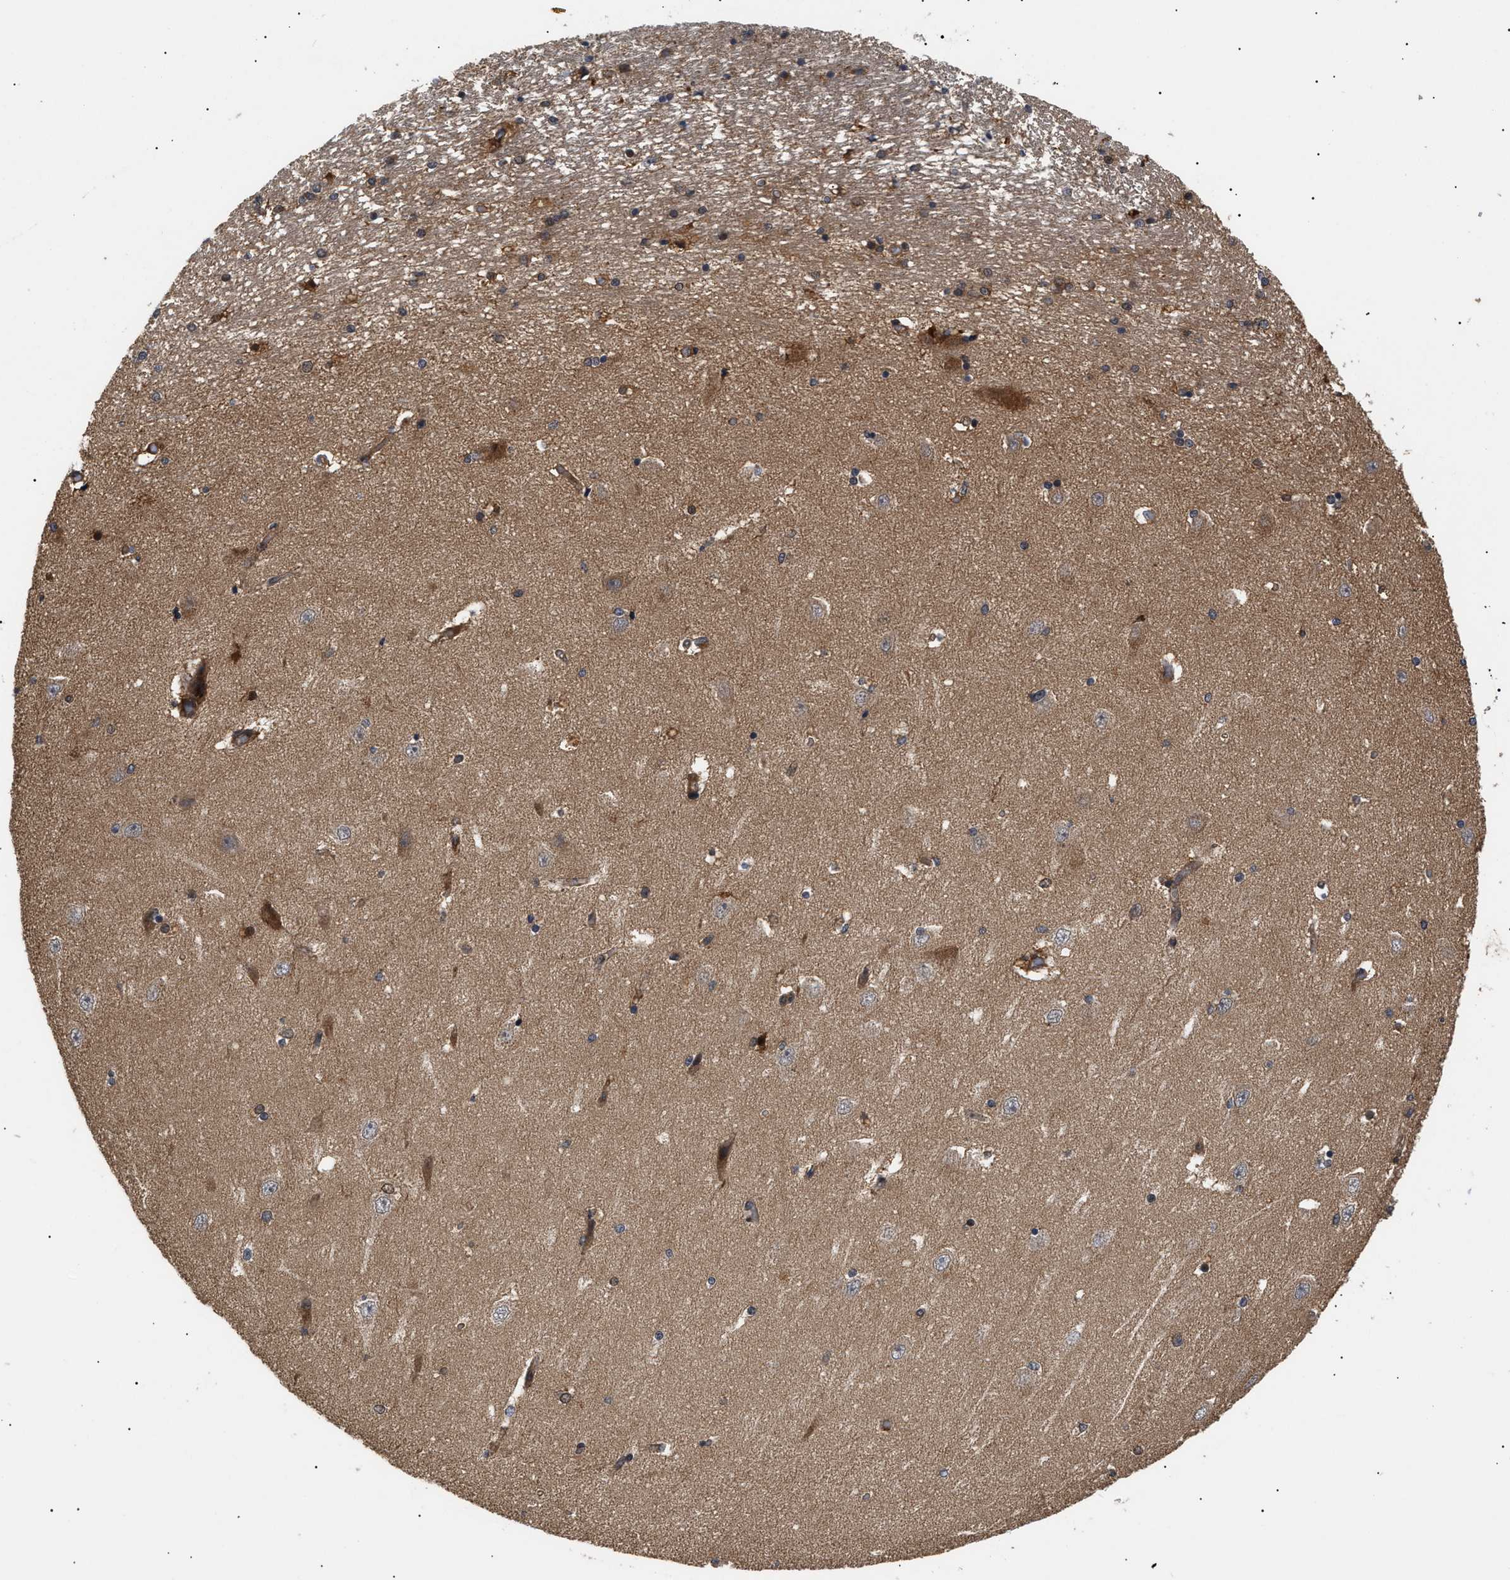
{"staining": {"intensity": "strong", "quantity": "25%-75%", "location": "cytoplasmic/membranous"}, "tissue": "hippocampus", "cell_type": "Glial cells", "image_type": "normal", "snomed": [{"axis": "morphology", "description": "Normal tissue, NOS"}, {"axis": "topography", "description": "Hippocampus"}], "caption": "A high amount of strong cytoplasmic/membranous expression is present in about 25%-75% of glial cells in unremarkable hippocampus.", "gene": "ASTL", "patient": {"sex": "female", "age": 54}}